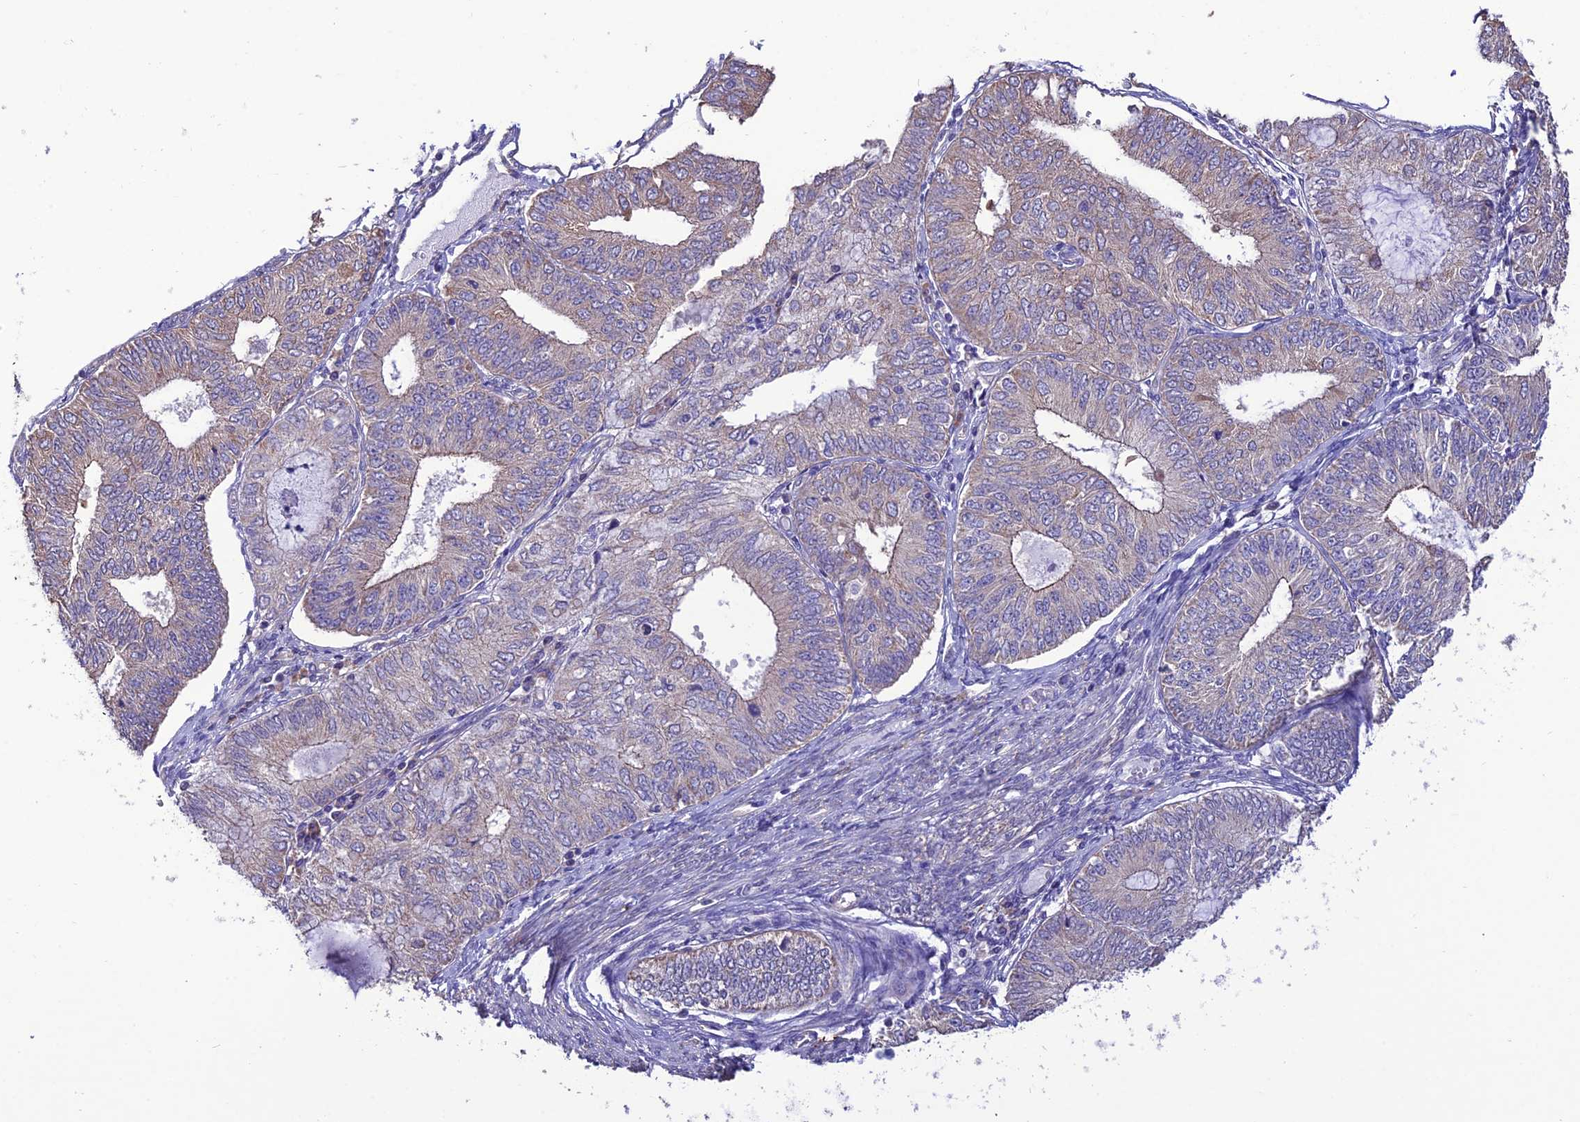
{"staining": {"intensity": "weak", "quantity": "<25%", "location": "cytoplasmic/membranous"}, "tissue": "endometrial cancer", "cell_type": "Tumor cells", "image_type": "cancer", "snomed": [{"axis": "morphology", "description": "Adenocarcinoma, NOS"}, {"axis": "topography", "description": "Endometrium"}], "caption": "There is no significant expression in tumor cells of endometrial cancer (adenocarcinoma).", "gene": "HOGA1", "patient": {"sex": "female", "age": 68}}